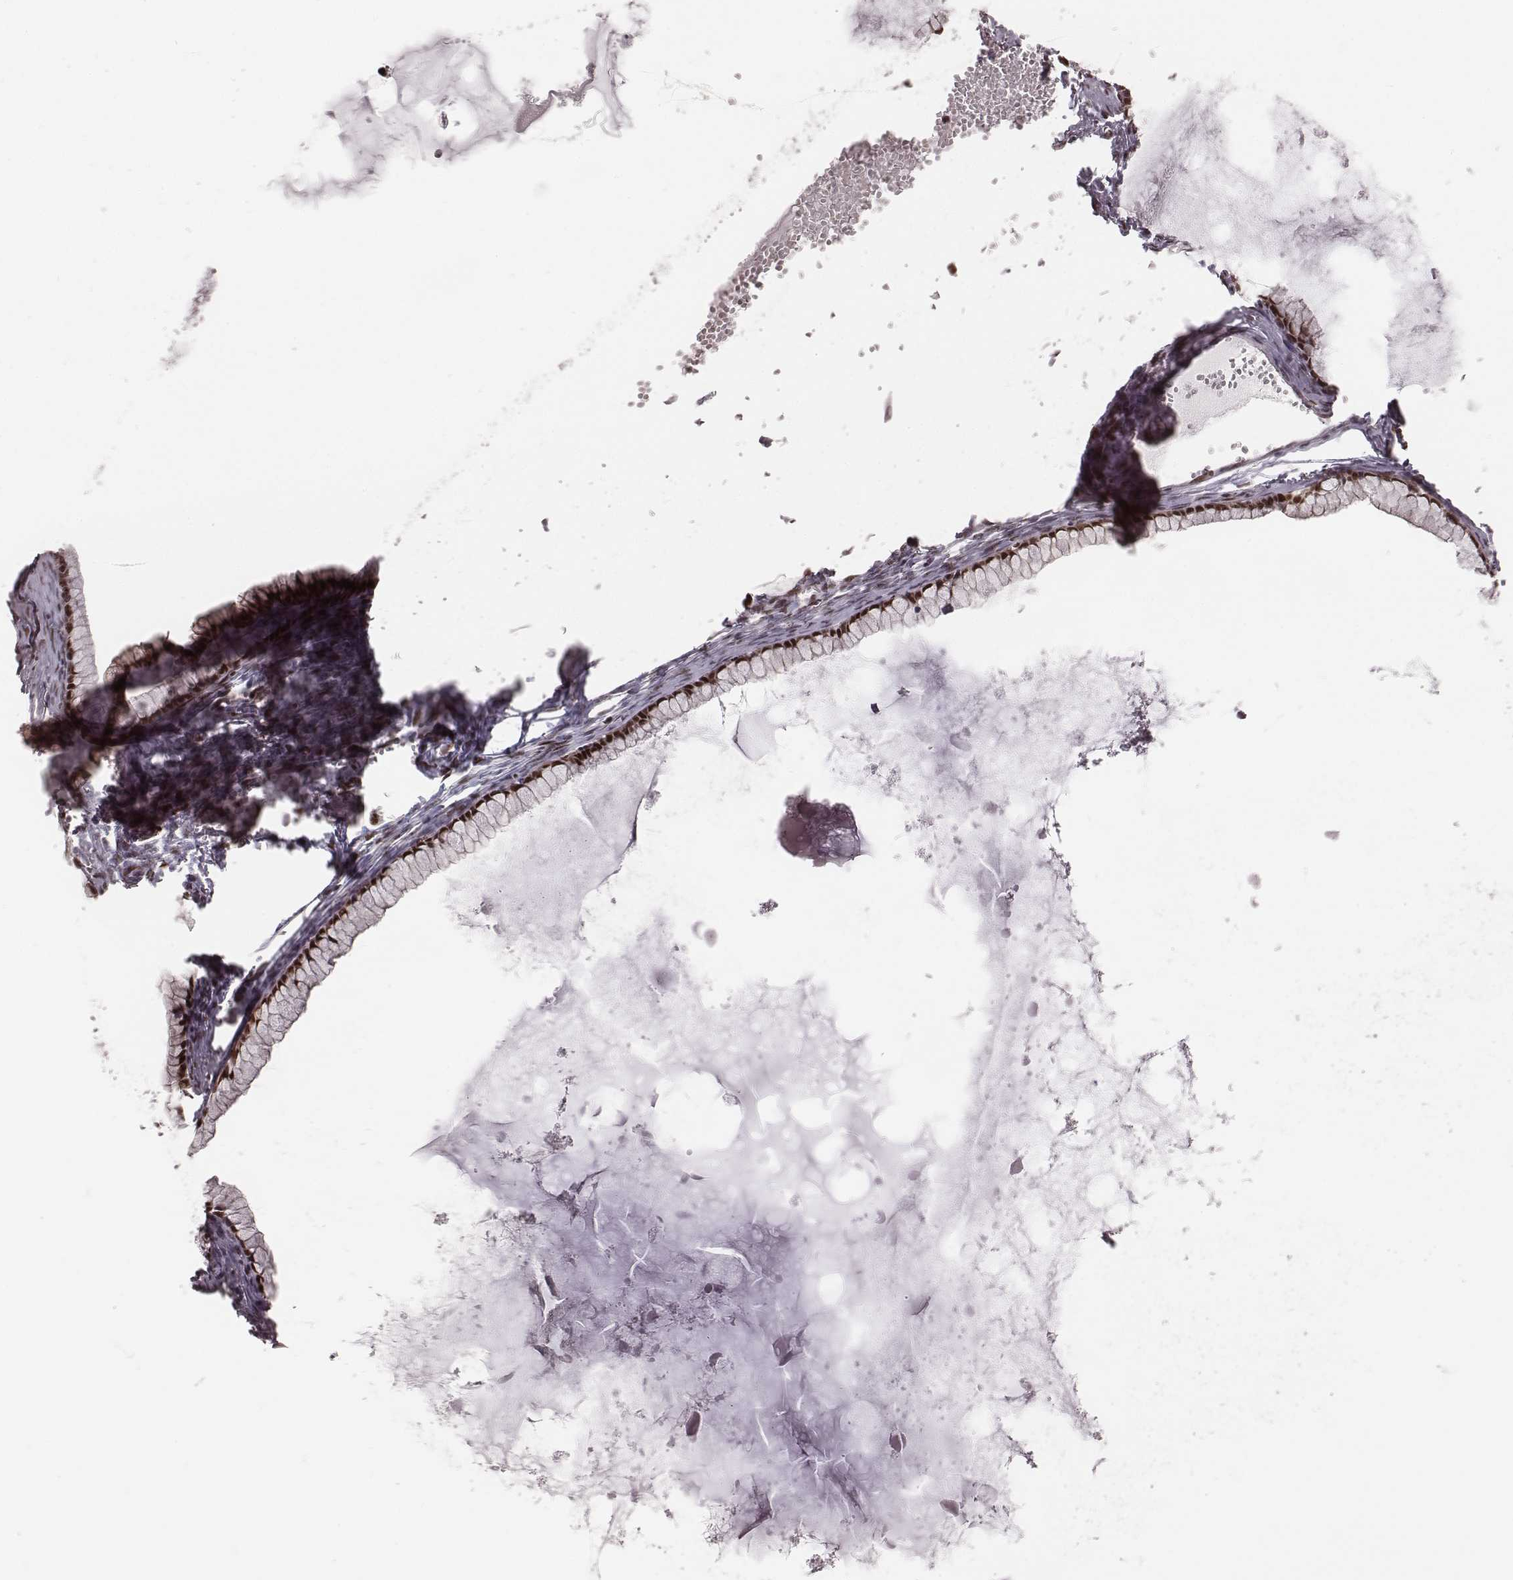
{"staining": {"intensity": "moderate", "quantity": ">75%", "location": "nuclear"}, "tissue": "ovarian cancer", "cell_type": "Tumor cells", "image_type": "cancer", "snomed": [{"axis": "morphology", "description": "Cystadenocarcinoma, mucinous, NOS"}, {"axis": "topography", "description": "Ovary"}], "caption": "There is medium levels of moderate nuclear positivity in tumor cells of ovarian mucinous cystadenocarcinoma, as demonstrated by immunohistochemical staining (brown color).", "gene": "VRK3", "patient": {"sex": "female", "age": 41}}